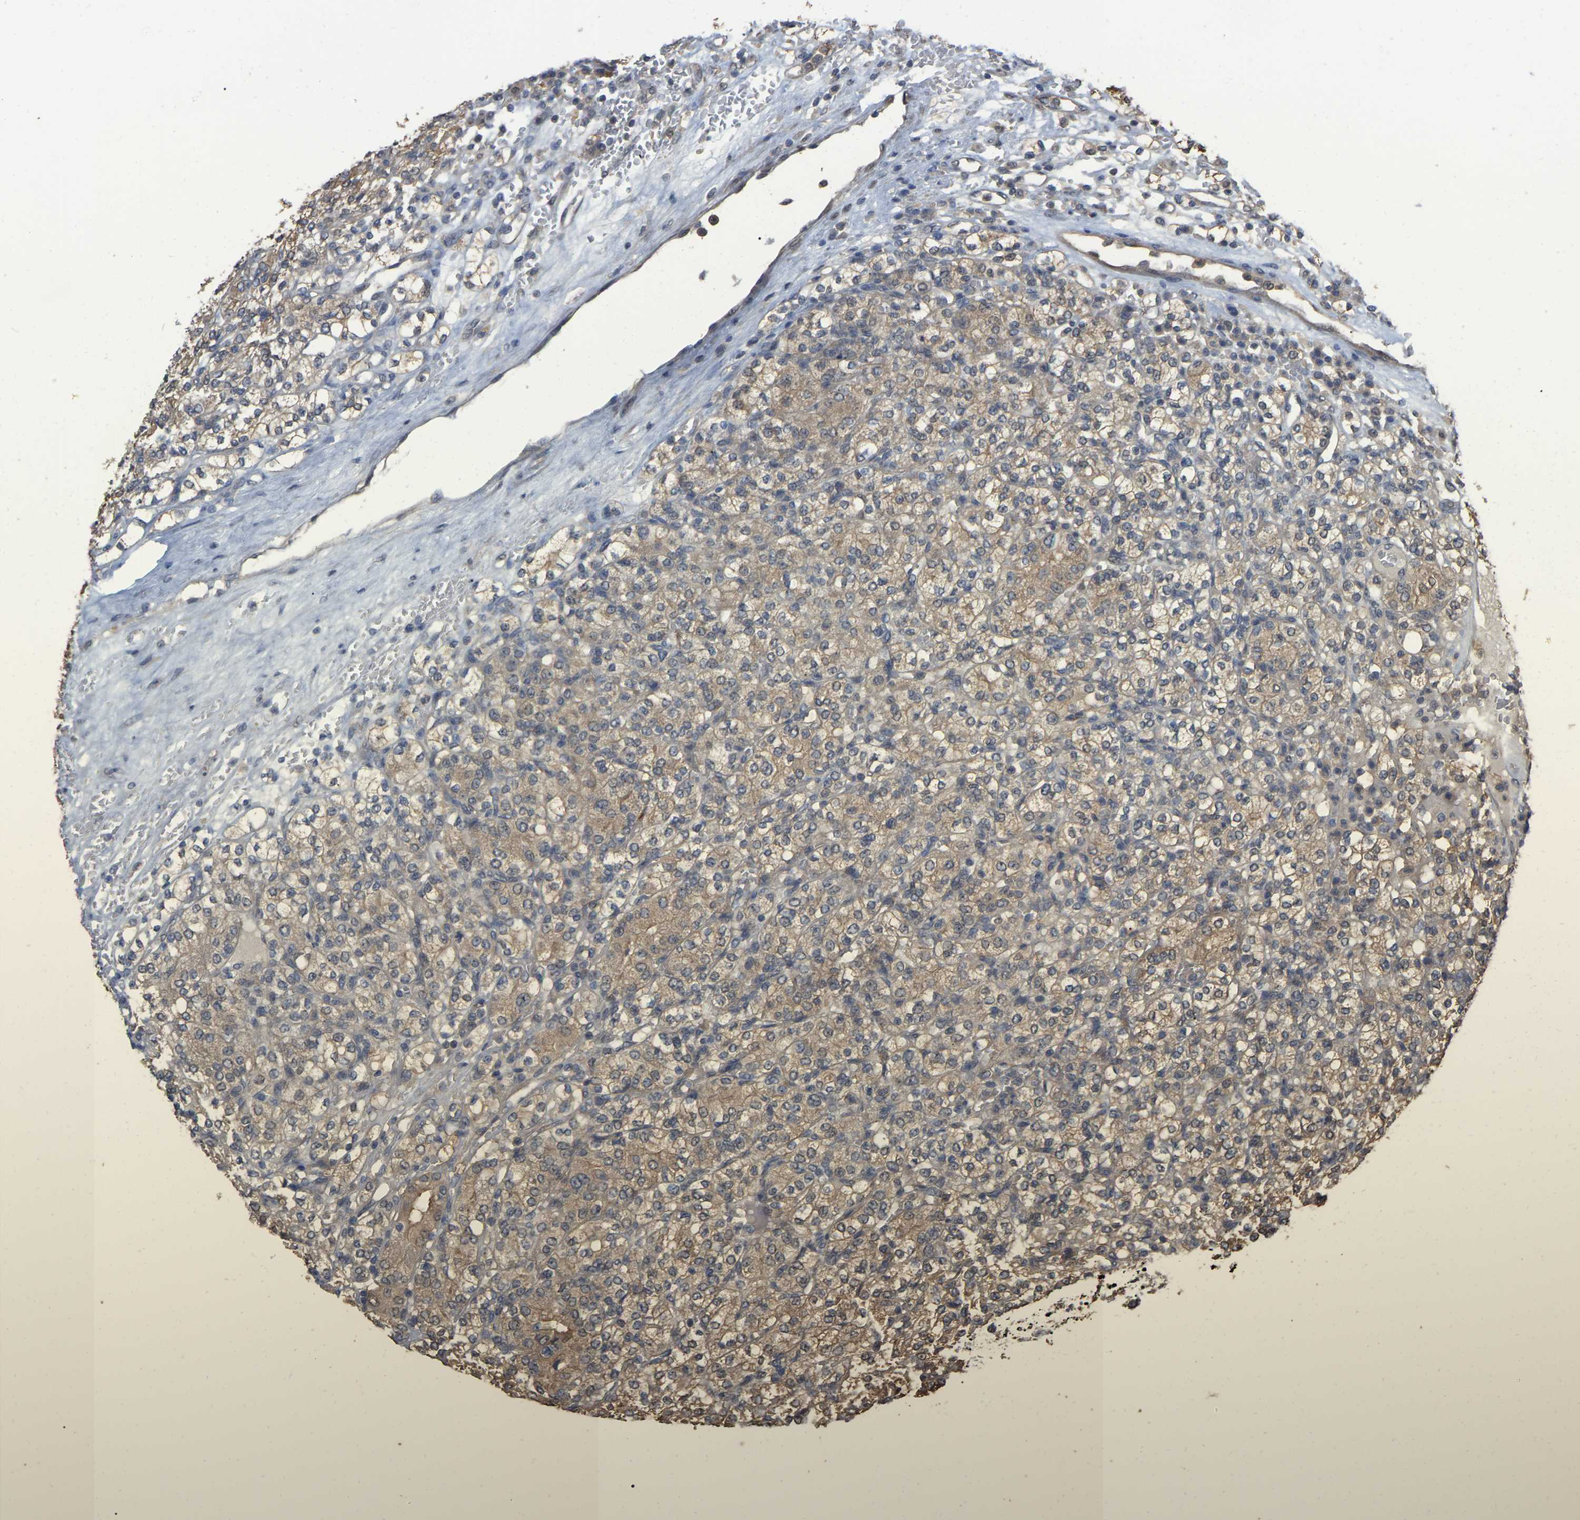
{"staining": {"intensity": "moderate", "quantity": ">75%", "location": "cytoplasmic/membranous"}, "tissue": "renal cancer", "cell_type": "Tumor cells", "image_type": "cancer", "snomed": [{"axis": "morphology", "description": "Adenocarcinoma, NOS"}, {"axis": "topography", "description": "Kidney"}], "caption": "Immunohistochemical staining of human renal cancer (adenocarcinoma) displays moderate cytoplasmic/membranous protein staining in approximately >75% of tumor cells. (IHC, brightfield microscopy, high magnification).", "gene": "FAM219A", "patient": {"sex": "male", "age": 77}}